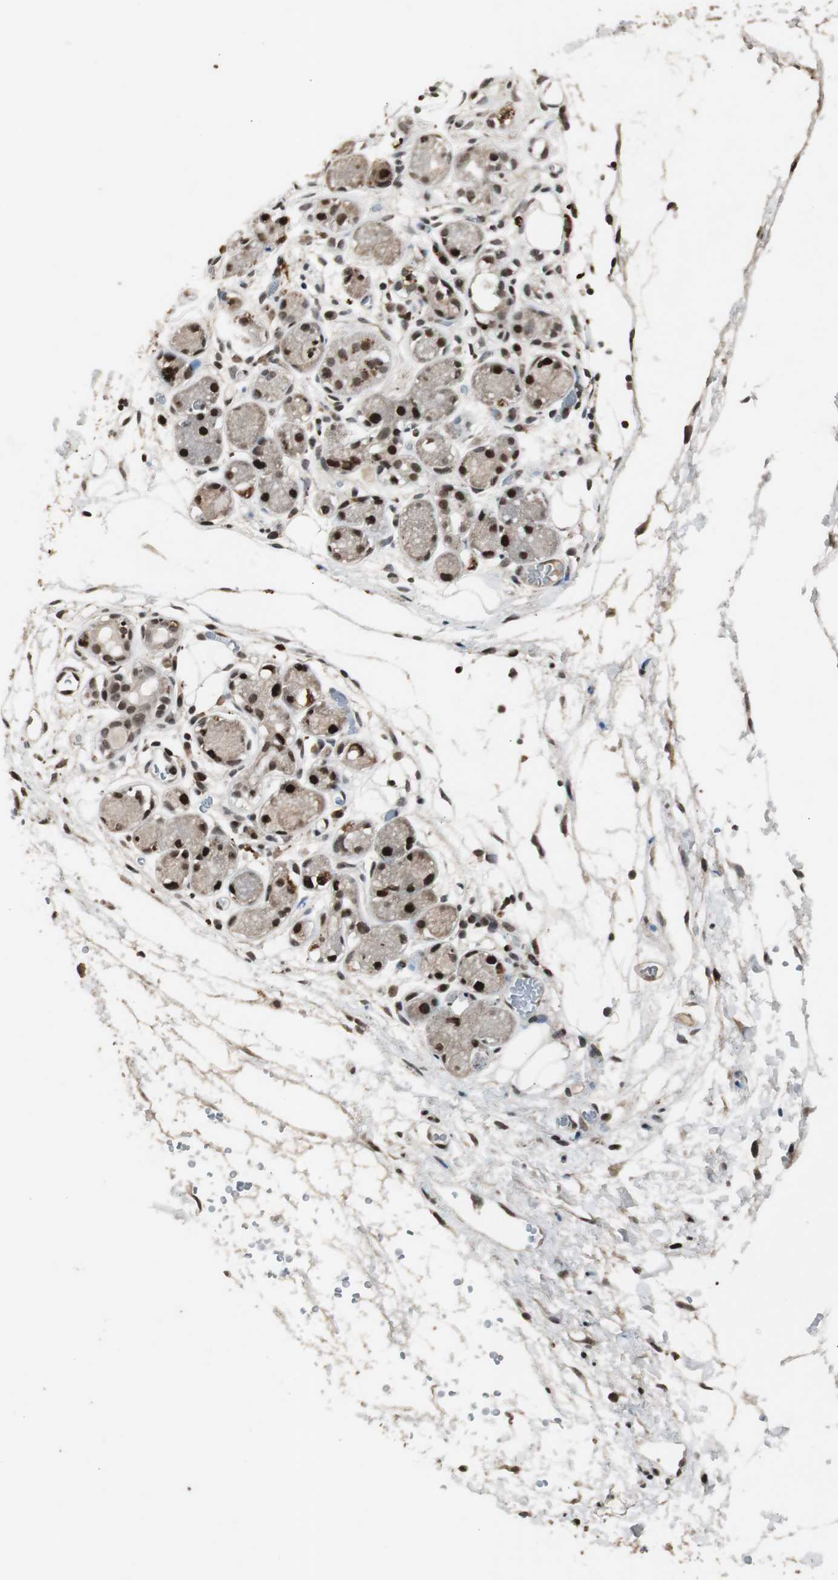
{"staining": {"intensity": "moderate", "quantity": "25%-75%", "location": "cytoplasmic/membranous"}, "tissue": "adipose tissue", "cell_type": "Adipocytes", "image_type": "normal", "snomed": [{"axis": "morphology", "description": "Normal tissue, NOS"}, {"axis": "morphology", "description": "Inflammation, NOS"}, {"axis": "topography", "description": "Vascular tissue"}, {"axis": "topography", "description": "Salivary gland"}], "caption": "DAB (3,3'-diaminobenzidine) immunohistochemical staining of unremarkable adipose tissue exhibits moderate cytoplasmic/membranous protein staining in about 25%-75% of adipocytes. Immunohistochemistry (ihc) stains the protein in brown and the nuclei are stained blue.", "gene": "BOLA1", "patient": {"sex": "female", "age": 75}}